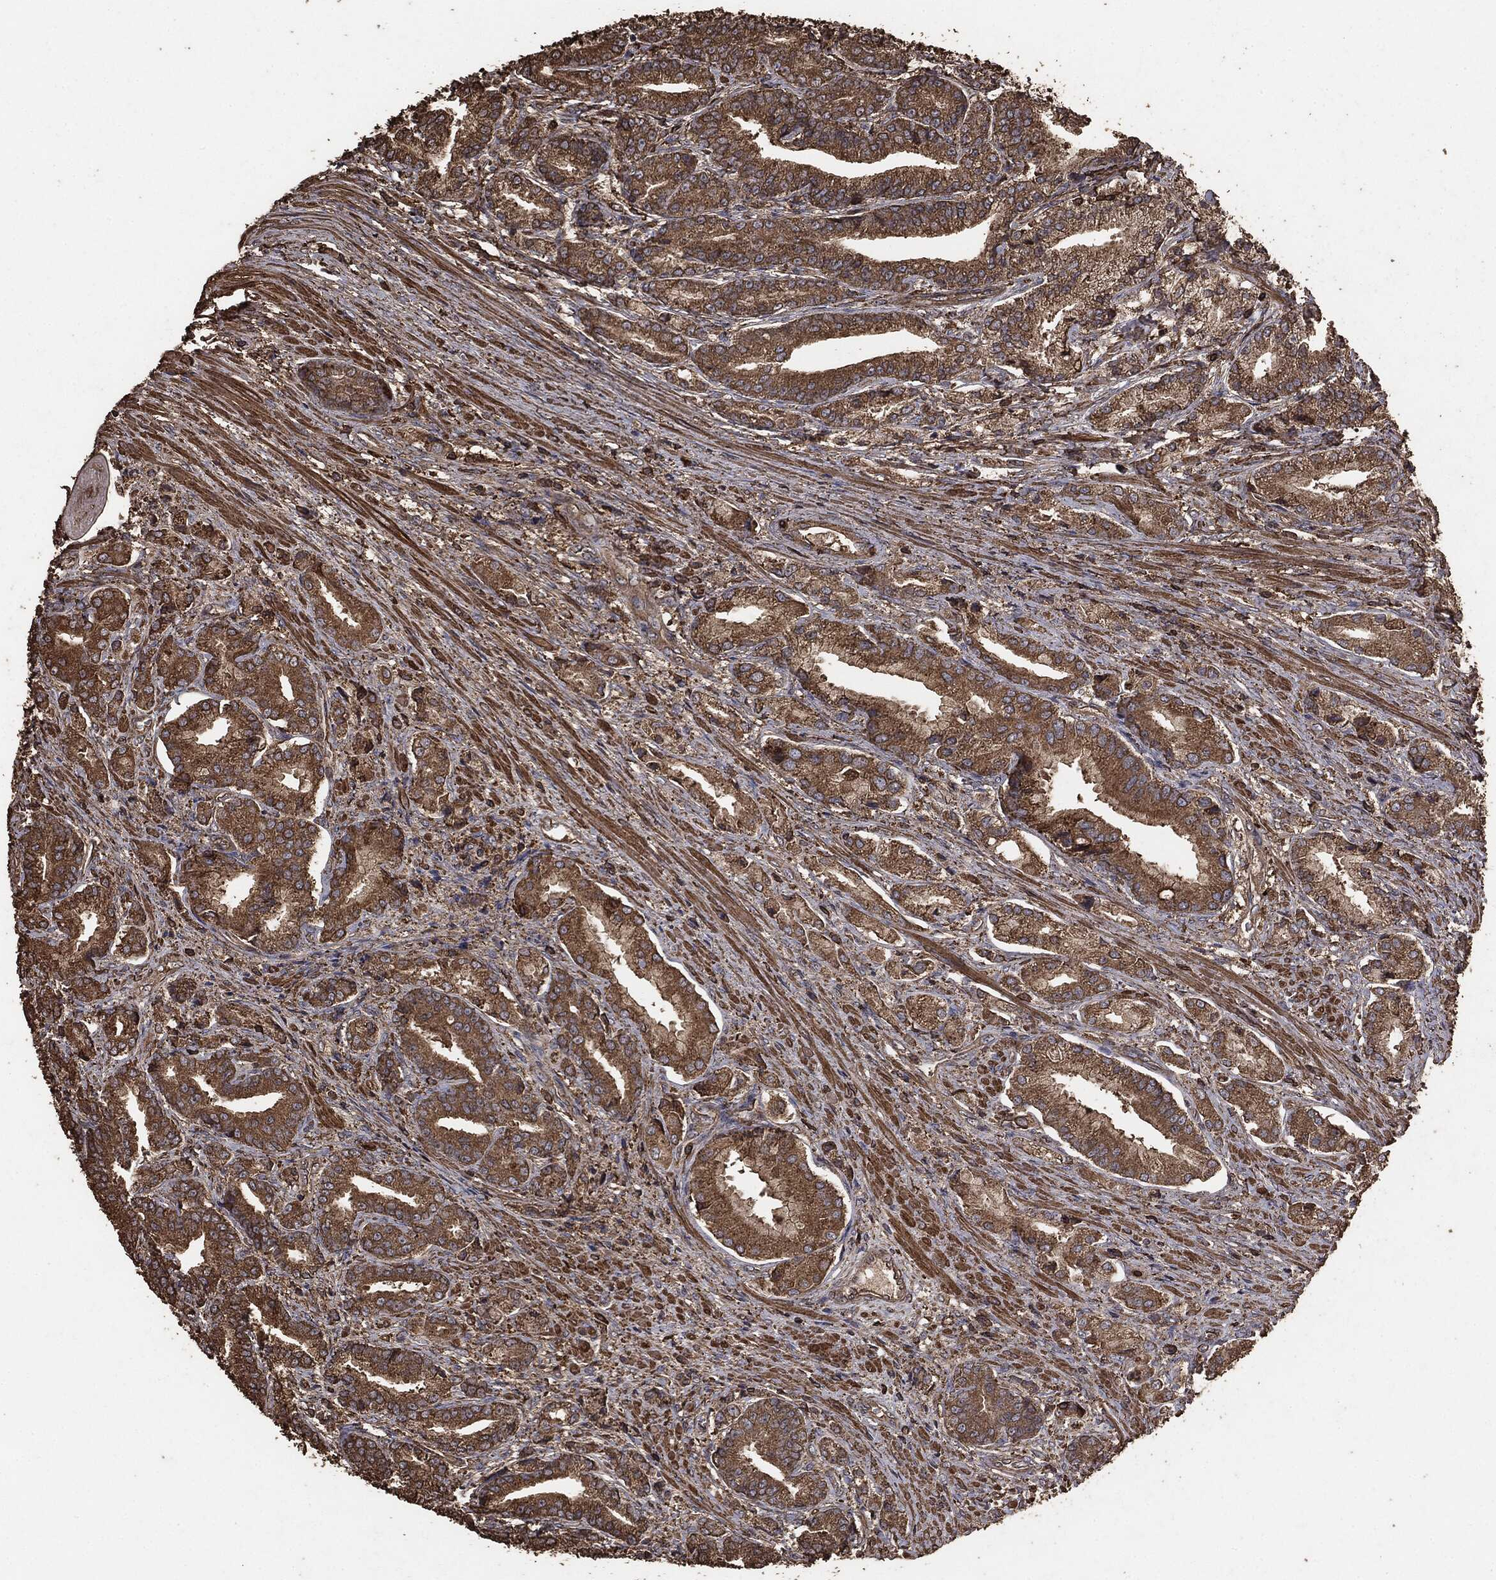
{"staining": {"intensity": "moderate", "quantity": ">75%", "location": "cytoplasmic/membranous"}, "tissue": "prostate cancer", "cell_type": "Tumor cells", "image_type": "cancer", "snomed": [{"axis": "morphology", "description": "Adenocarcinoma, High grade"}, {"axis": "topography", "description": "Prostate and seminal vesicle, NOS"}], "caption": "This image displays immunohistochemistry (IHC) staining of prostate cancer (high-grade adenocarcinoma), with medium moderate cytoplasmic/membranous staining in approximately >75% of tumor cells.", "gene": "MTOR", "patient": {"sex": "male", "age": 61}}